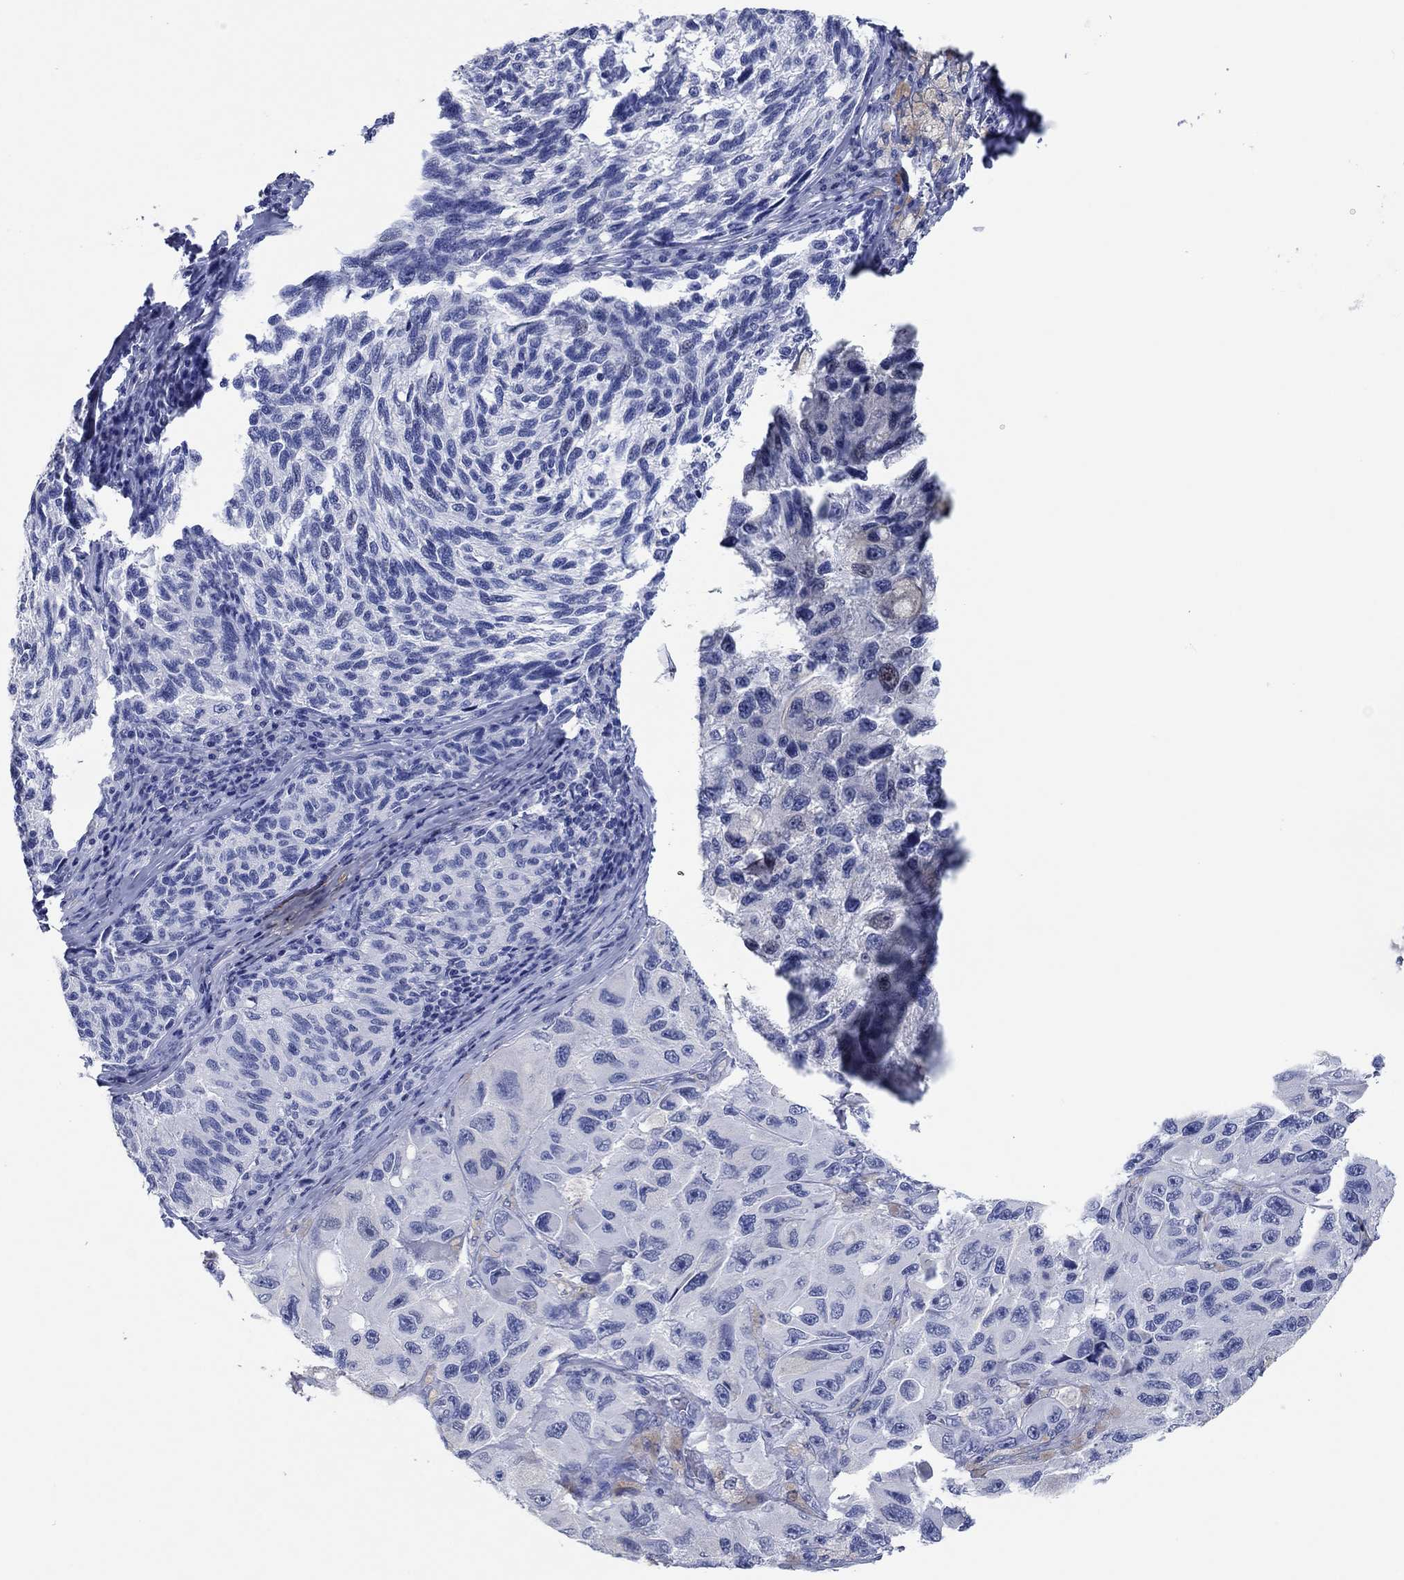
{"staining": {"intensity": "negative", "quantity": "none", "location": "none"}, "tissue": "melanoma", "cell_type": "Tumor cells", "image_type": "cancer", "snomed": [{"axis": "morphology", "description": "Malignant melanoma, NOS"}, {"axis": "topography", "description": "Skin"}], "caption": "Immunohistochemistry micrograph of neoplastic tissue: melanoma stained with DAB (3,3'-diaminobenzidine) demonstrates no significant protein positivity in tumor cells.", "gene": "POU5F1", "patient": {"sex": "female", "age": 73}}